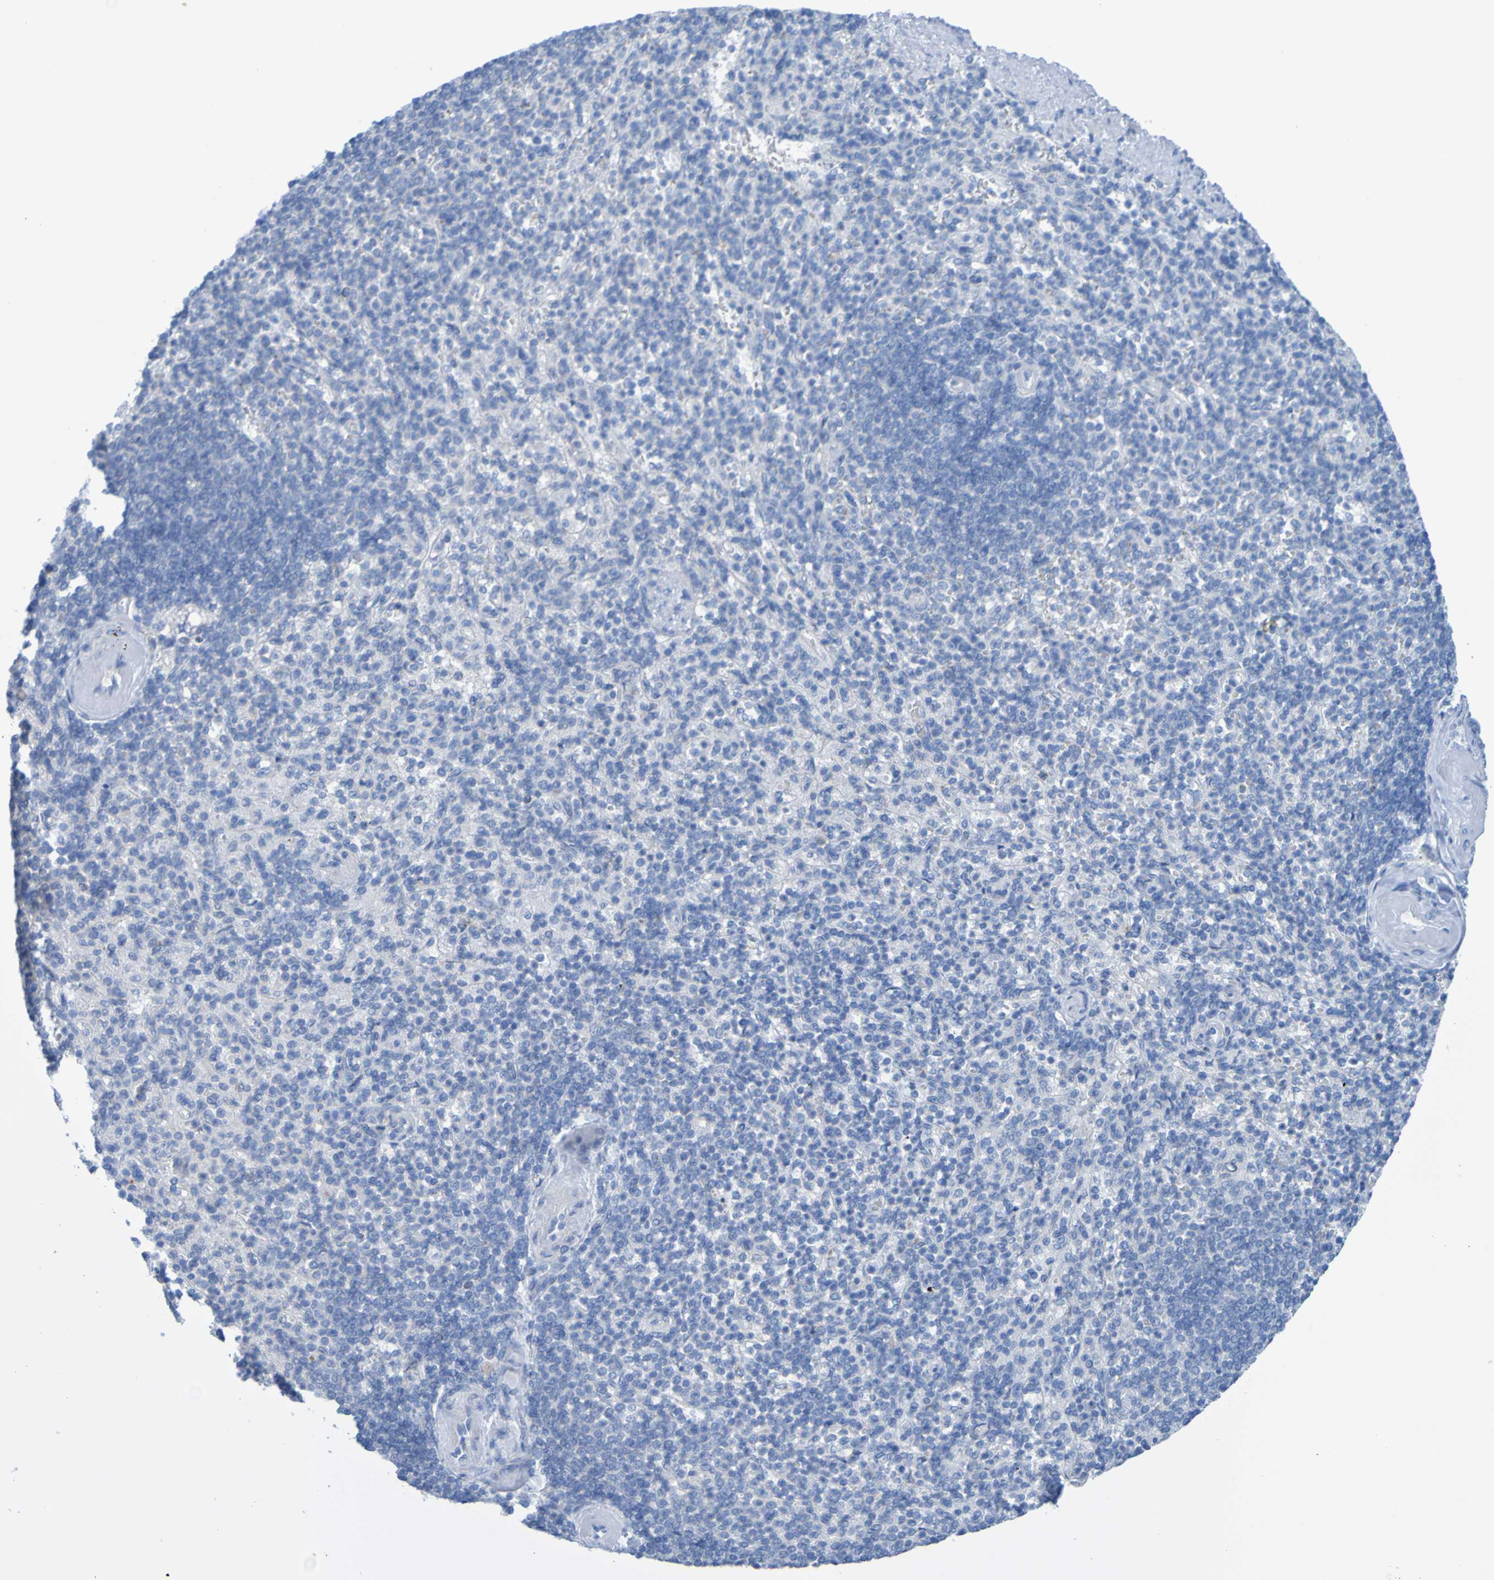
{"staining": {"intensity": "negative", "quantity": "none", "location": "none"}, "tissue": "spleen", "cell_type": "Cells in red pulp", "image_type": "normal", "snomed": [{"axis": "morphology", "description": "Normal tissue, NOS"}, {"axis": "topography", "description": "Spleen"}], "caption": "A histopathology image of spleen stained for a protein demonstrates no brown staining in cells in red pulp.", "gene": "ACMSD", "patient": {"sex": "female", "age": 74}}